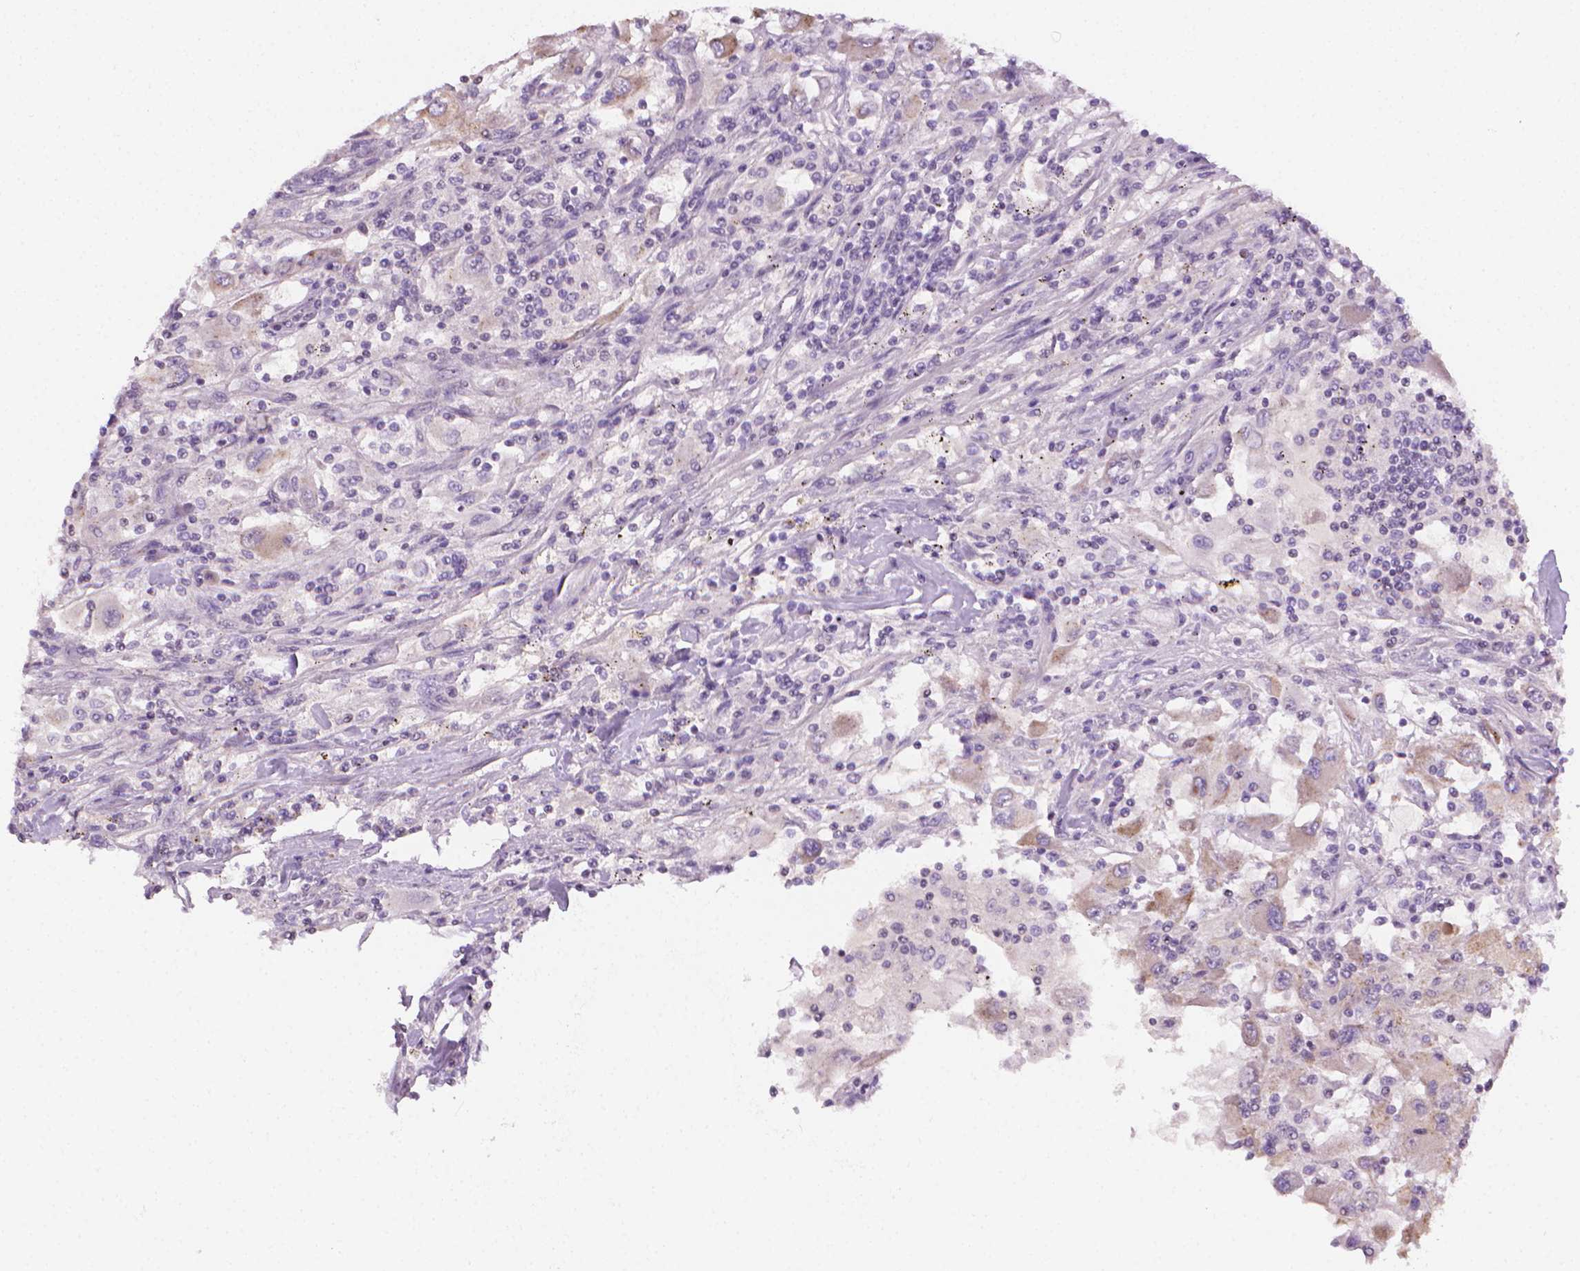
{"staining": {"intensity": "negative", "quantity": "none", "location": "none"}, "tissue": "renal cancer", "cell_type": "Tumor cells", "image_type": "cancer", "snomed": [{"axis": "morphology", "description": "Adenocarcinoma, NOS"}, {"axis": "topography", "description": "Kidney"}], "caption": "IHC photomicrograph of neoplastic tissue: renal adenocarcinoma stained with DAB (3,3'-diaminobenzidine) exhibits no significant protein staining in tumor cells.", "gene": "NCAN", "patient": {"sex": "female", "age": 67}}